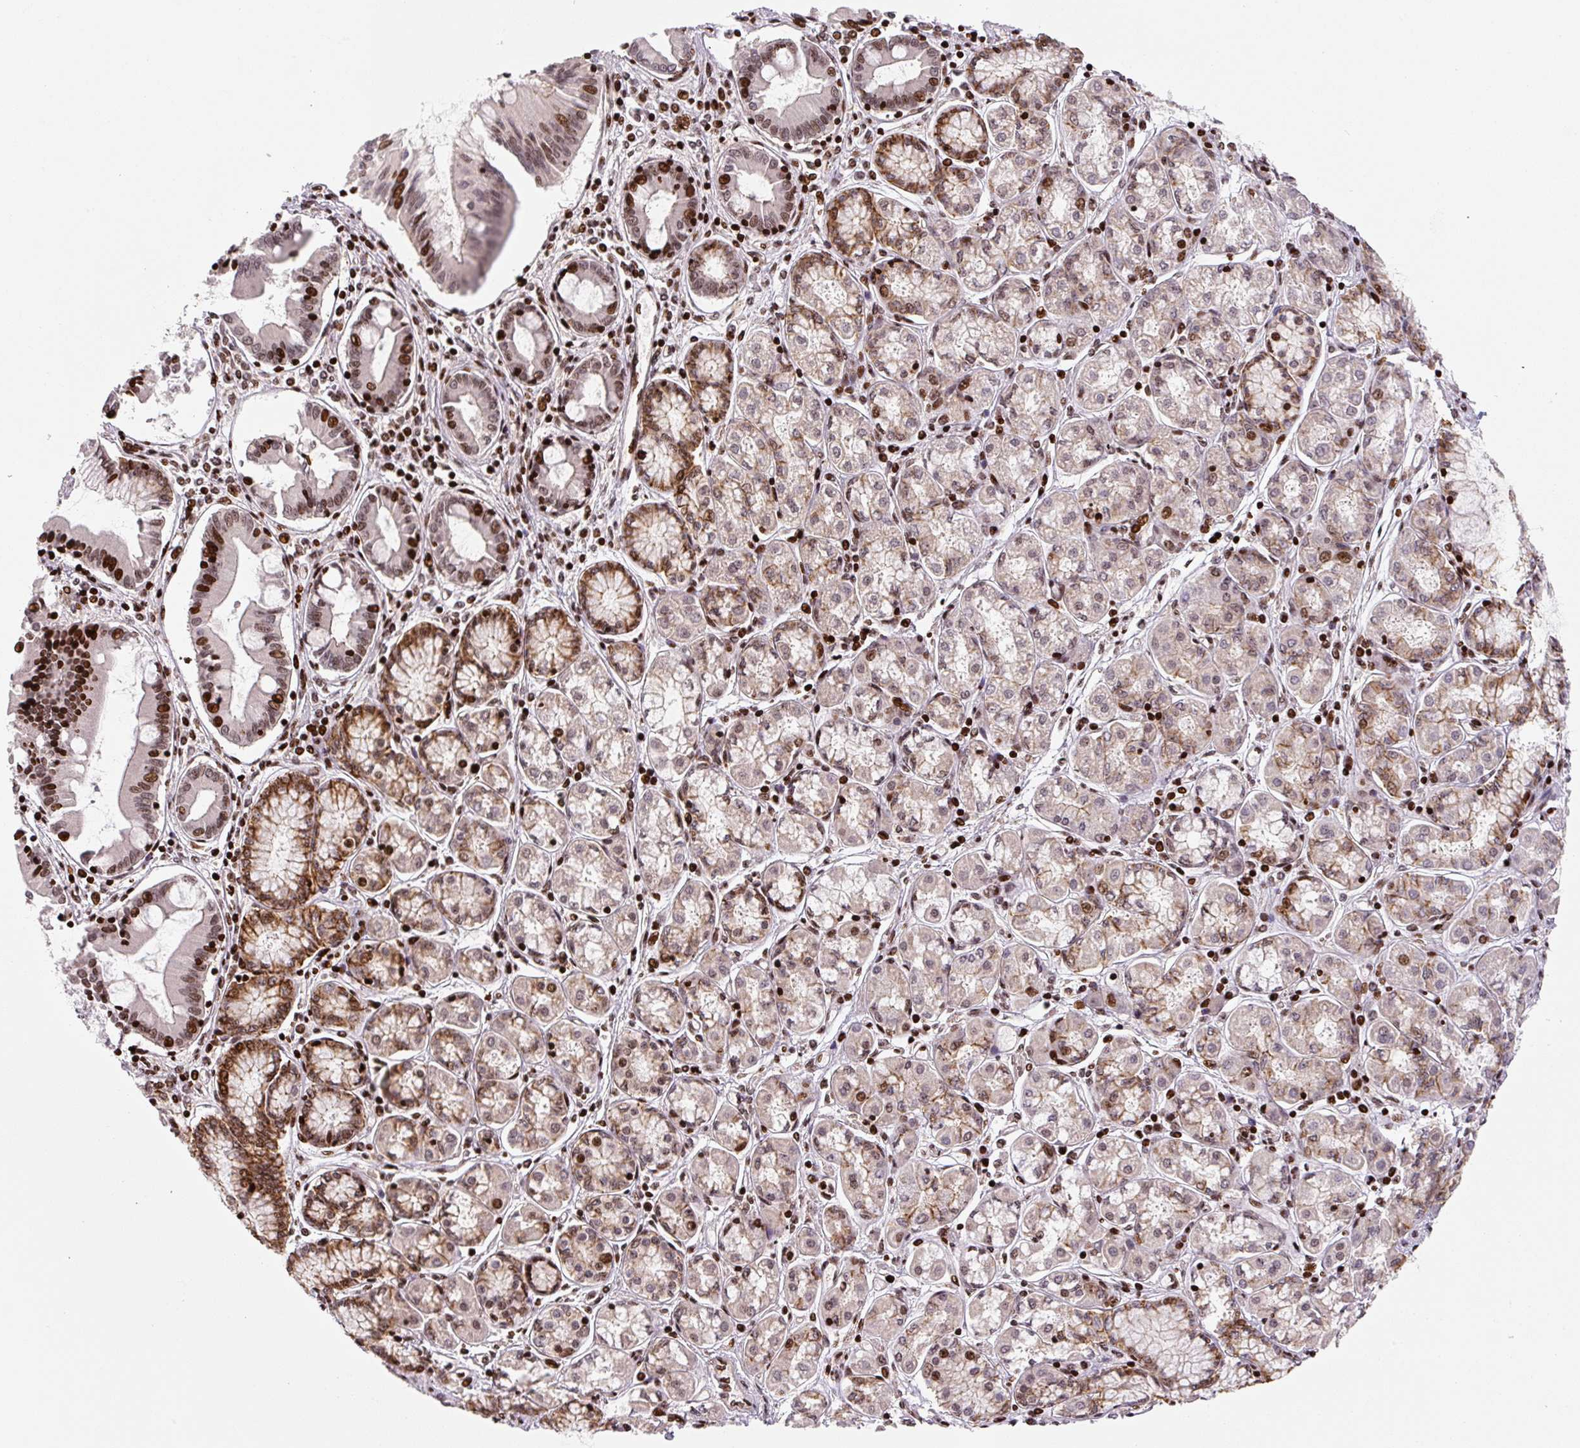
{"staining": {"intensity": "moderate", "quantity": "25%-75%", "location": "nuclear"}, "tissue": "pancreatic cancer", "cell_type": "Tumor cells", "image_type": "cancer", "snomed": [{"axis": "morphology", "description": "Adenocarcinoma, NOS"}, {"axis": "topography", "description": "Pancreas"}], "caption": "Immunohistochemical staining of adenocarcinoma (pancreatic) shows medium levels of moderate nuclear positivity in about 25%-75% of tumor cells.", "gene": "PYDC2", "patient": {"sex": "female", "age": 50}}